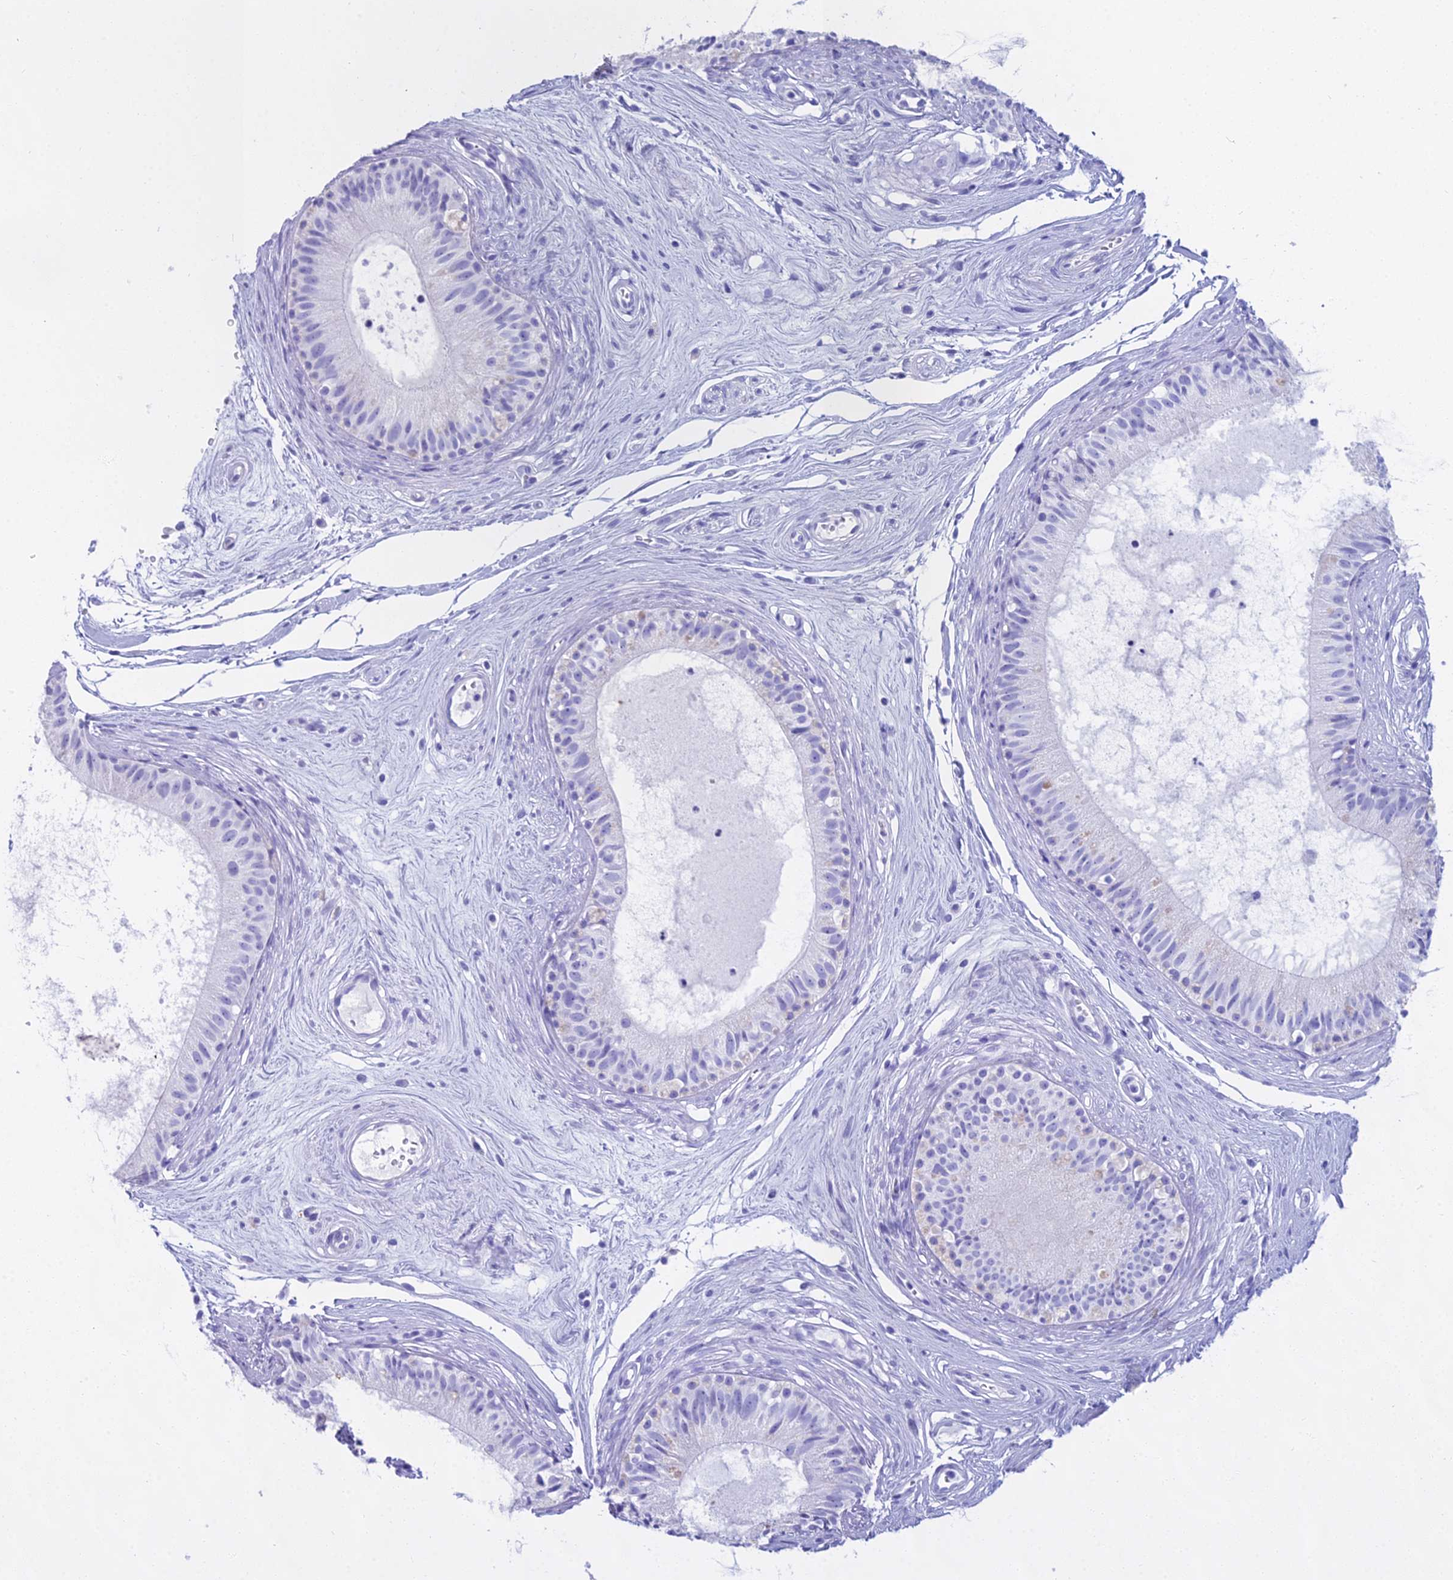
{"staining": {"intensity": "negative", "quantity": "none", "location": "none"}, "tissue": "epididymis", "cell_type": "Glandular cells", "image_type": "normal", "snomed": [{"axis": "morphology", "description": "Normal tissue, NOS"}, {"axis": "topography", "description": "Epididymis"}], "caption": "Immunohistochemical staining of normal human epididymis exhibits no significant staining in glandular cells. (Immunohistochemistry, brightfield microscopy, high magnification).", "gene": "CGB1", "patient": {"sex": "male", "age": 74}}